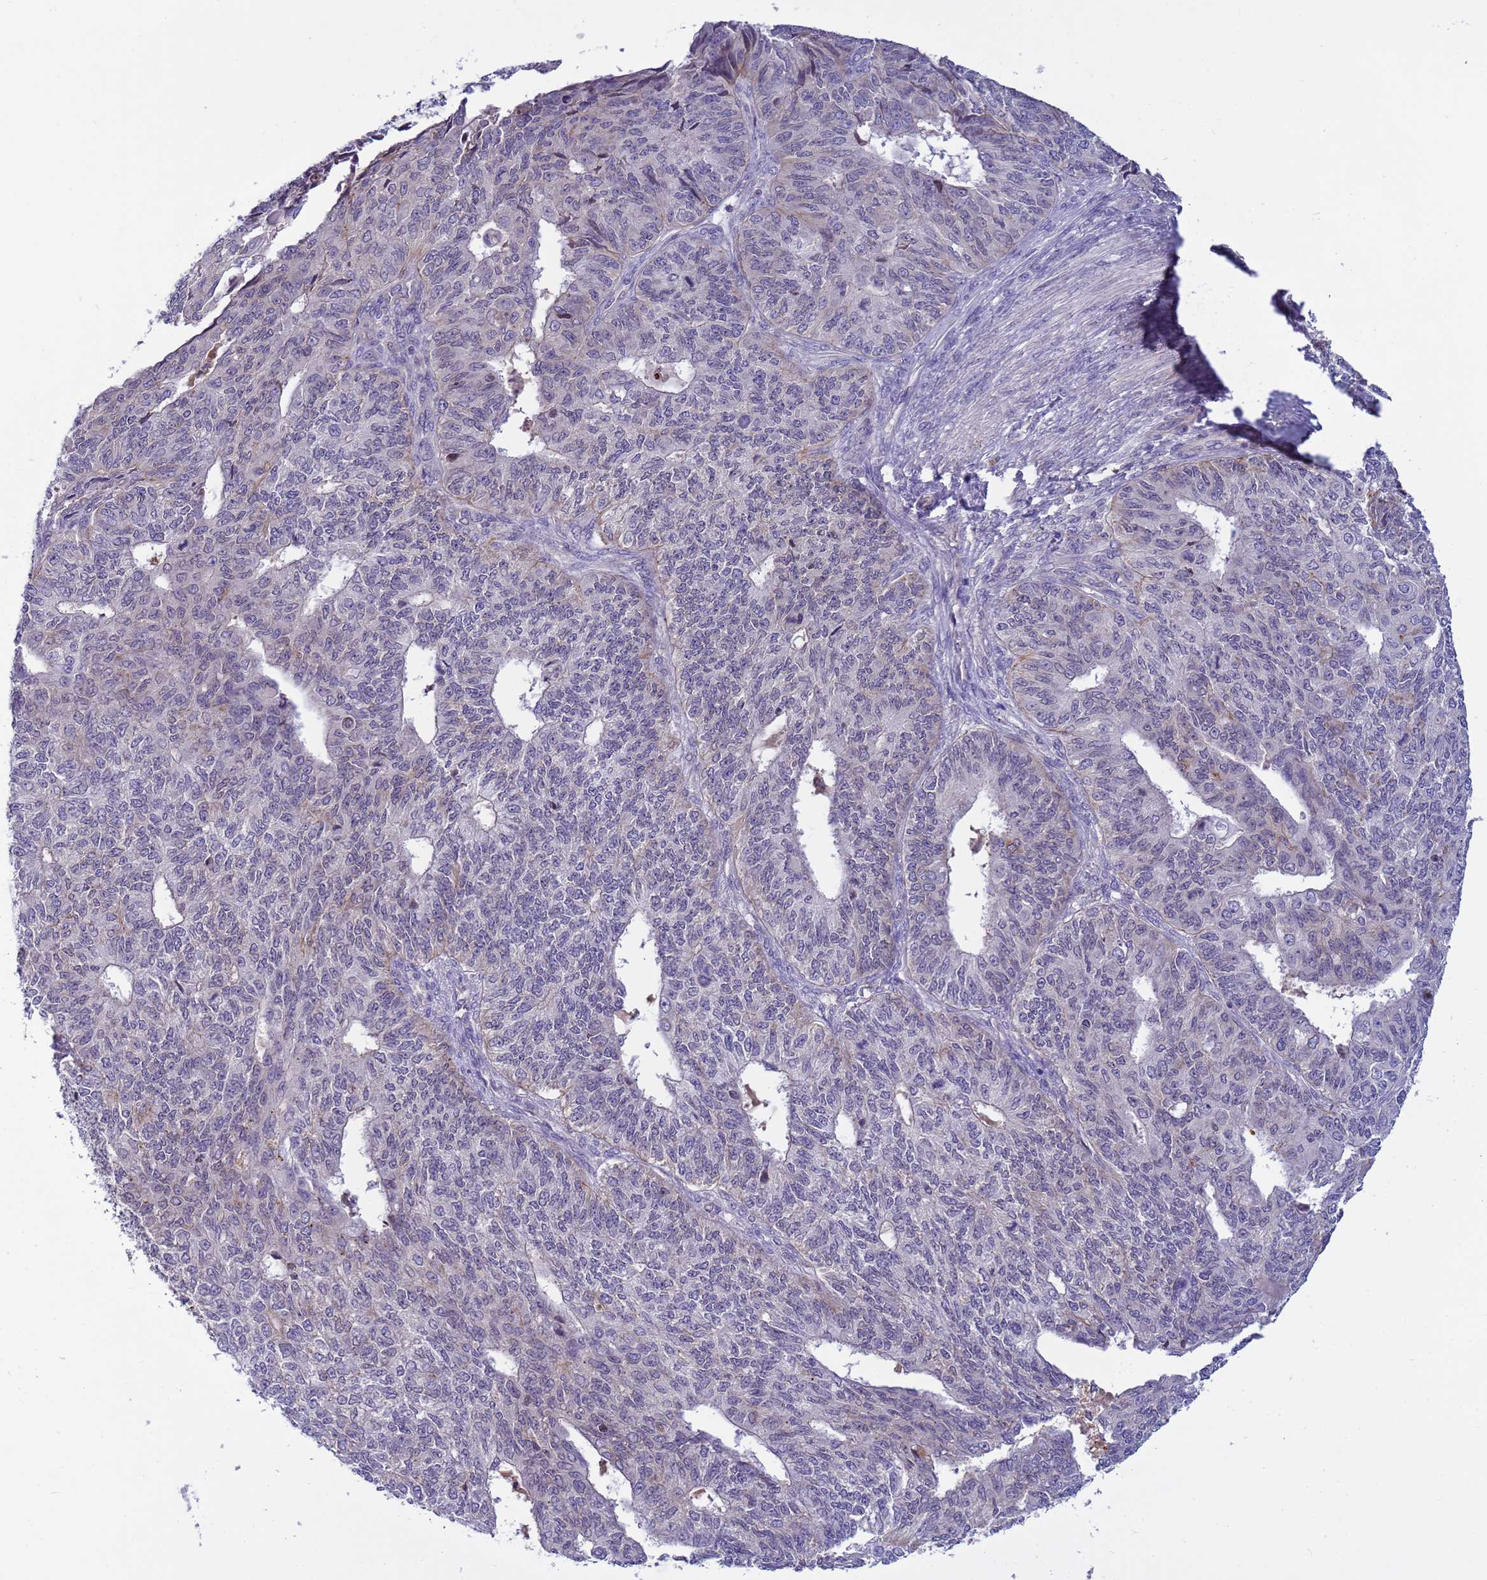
{"staining": {"intensity": "negative", "quantity": "none", "location": "none"}, "tissue": "endometrial cancer", "cell_type": "Tumor cells", "image_type": "cancer", "snomed": [{"axis": "morphology", "description": "Adenocarcinoma, NOS"}, {"axis": "topography", "description": "Endometrium"}], "caption": "Immunohistochemistry (IHC) image of neoplastic tissue: adenocarcinoma (endometrial) stained with DAB demonstrates no significant protein expression in tumor cells.", "gene": "PLCXD3", "patient": {"sex": "female", "age": 32}}